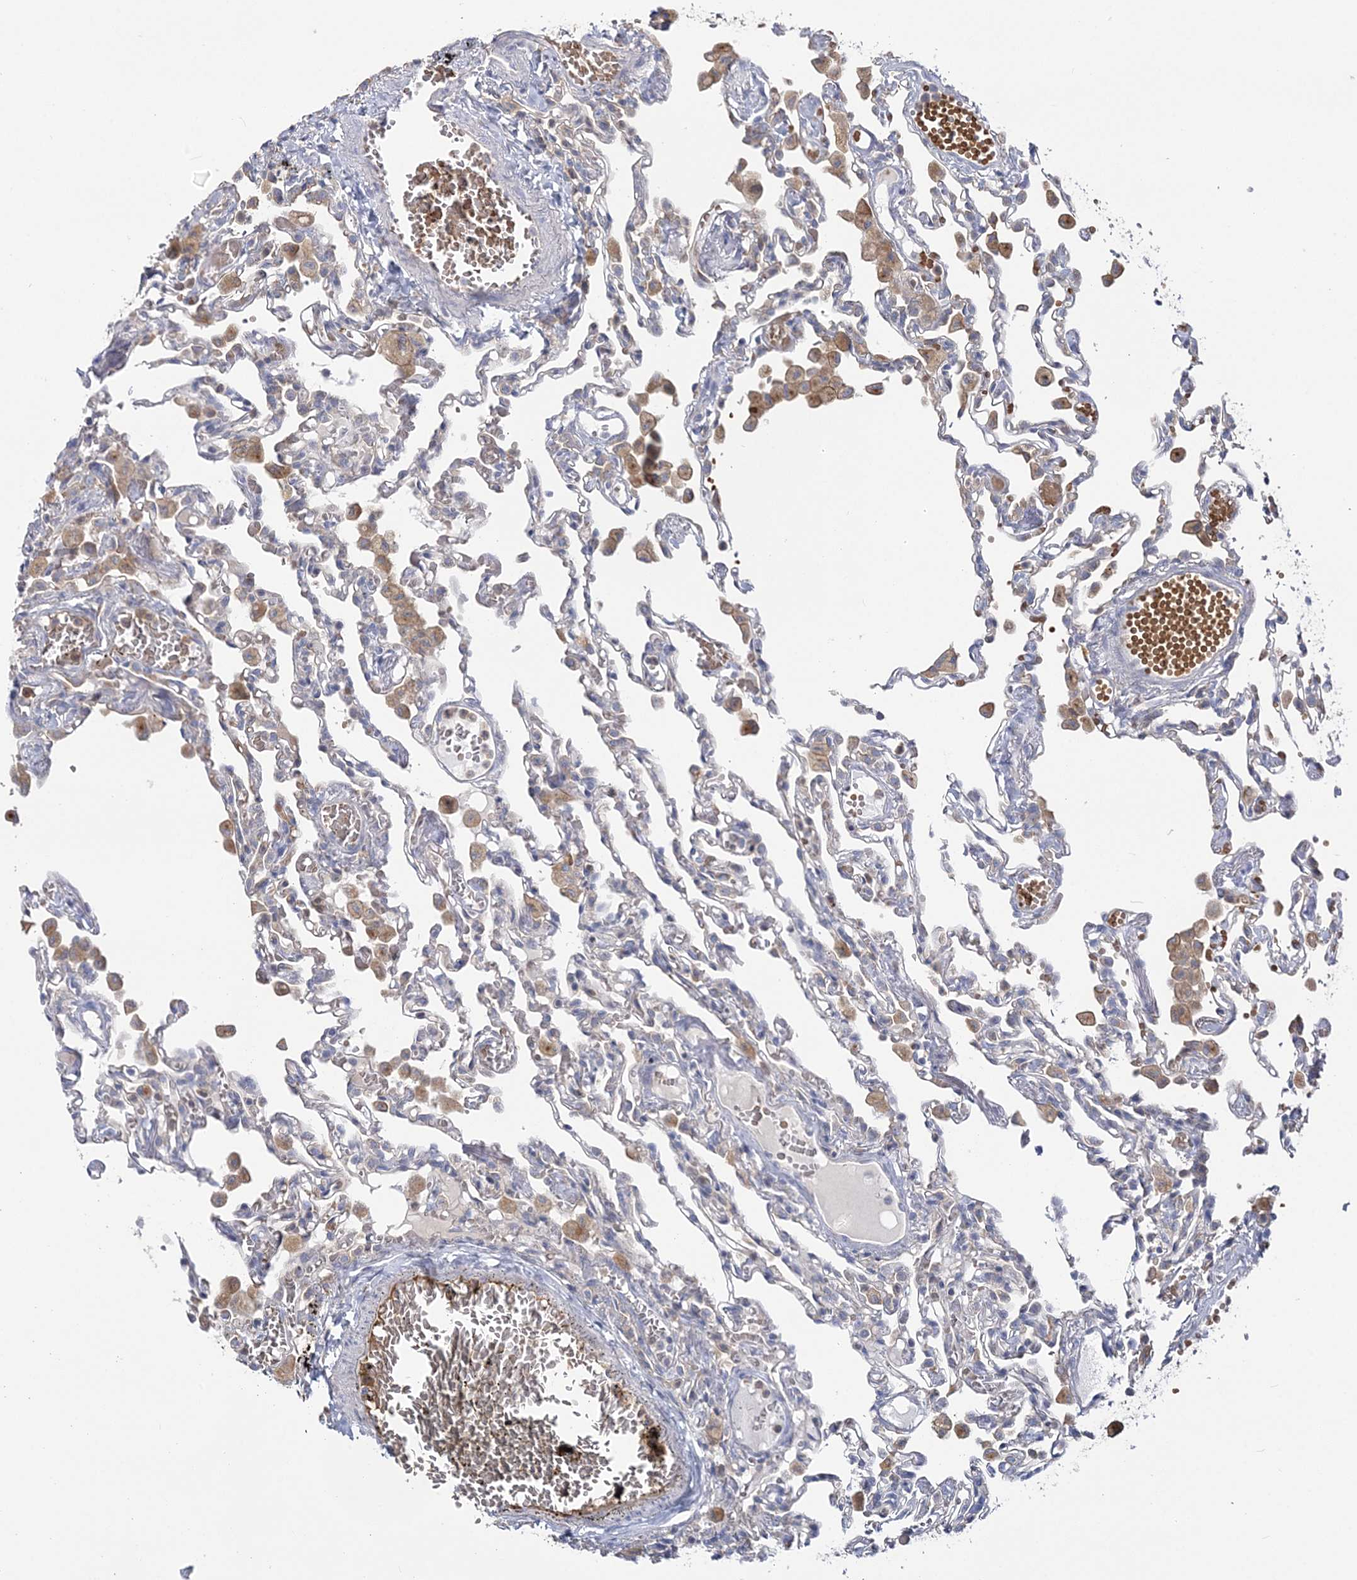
{"staining": {"intensity": "negative", "quantity": "none", "location": "none"}, "tissue": "lung", "cell_type": "Alveolar cells", "image_type": "normal", "snomed": [{"axis": "morphology", "description": "Normal tissue, NOS"}, {"axis": "topography", "description": "Bronchus"}, {"axis": "topography", "description": "Lung"}], "caption": "This is a photomicrograph of immunohistochemistry (IHC) staining of normal lung, which shows no positivity in alveolar cells. (Stains: DAB (3,3'-diaminobenzidine) IHC with hematoxylin counter stain, Microscopy: brightfield microscopy at high magnification).", "gene": "ATP11B", "patient": {"sex": "female", "age": 49}}